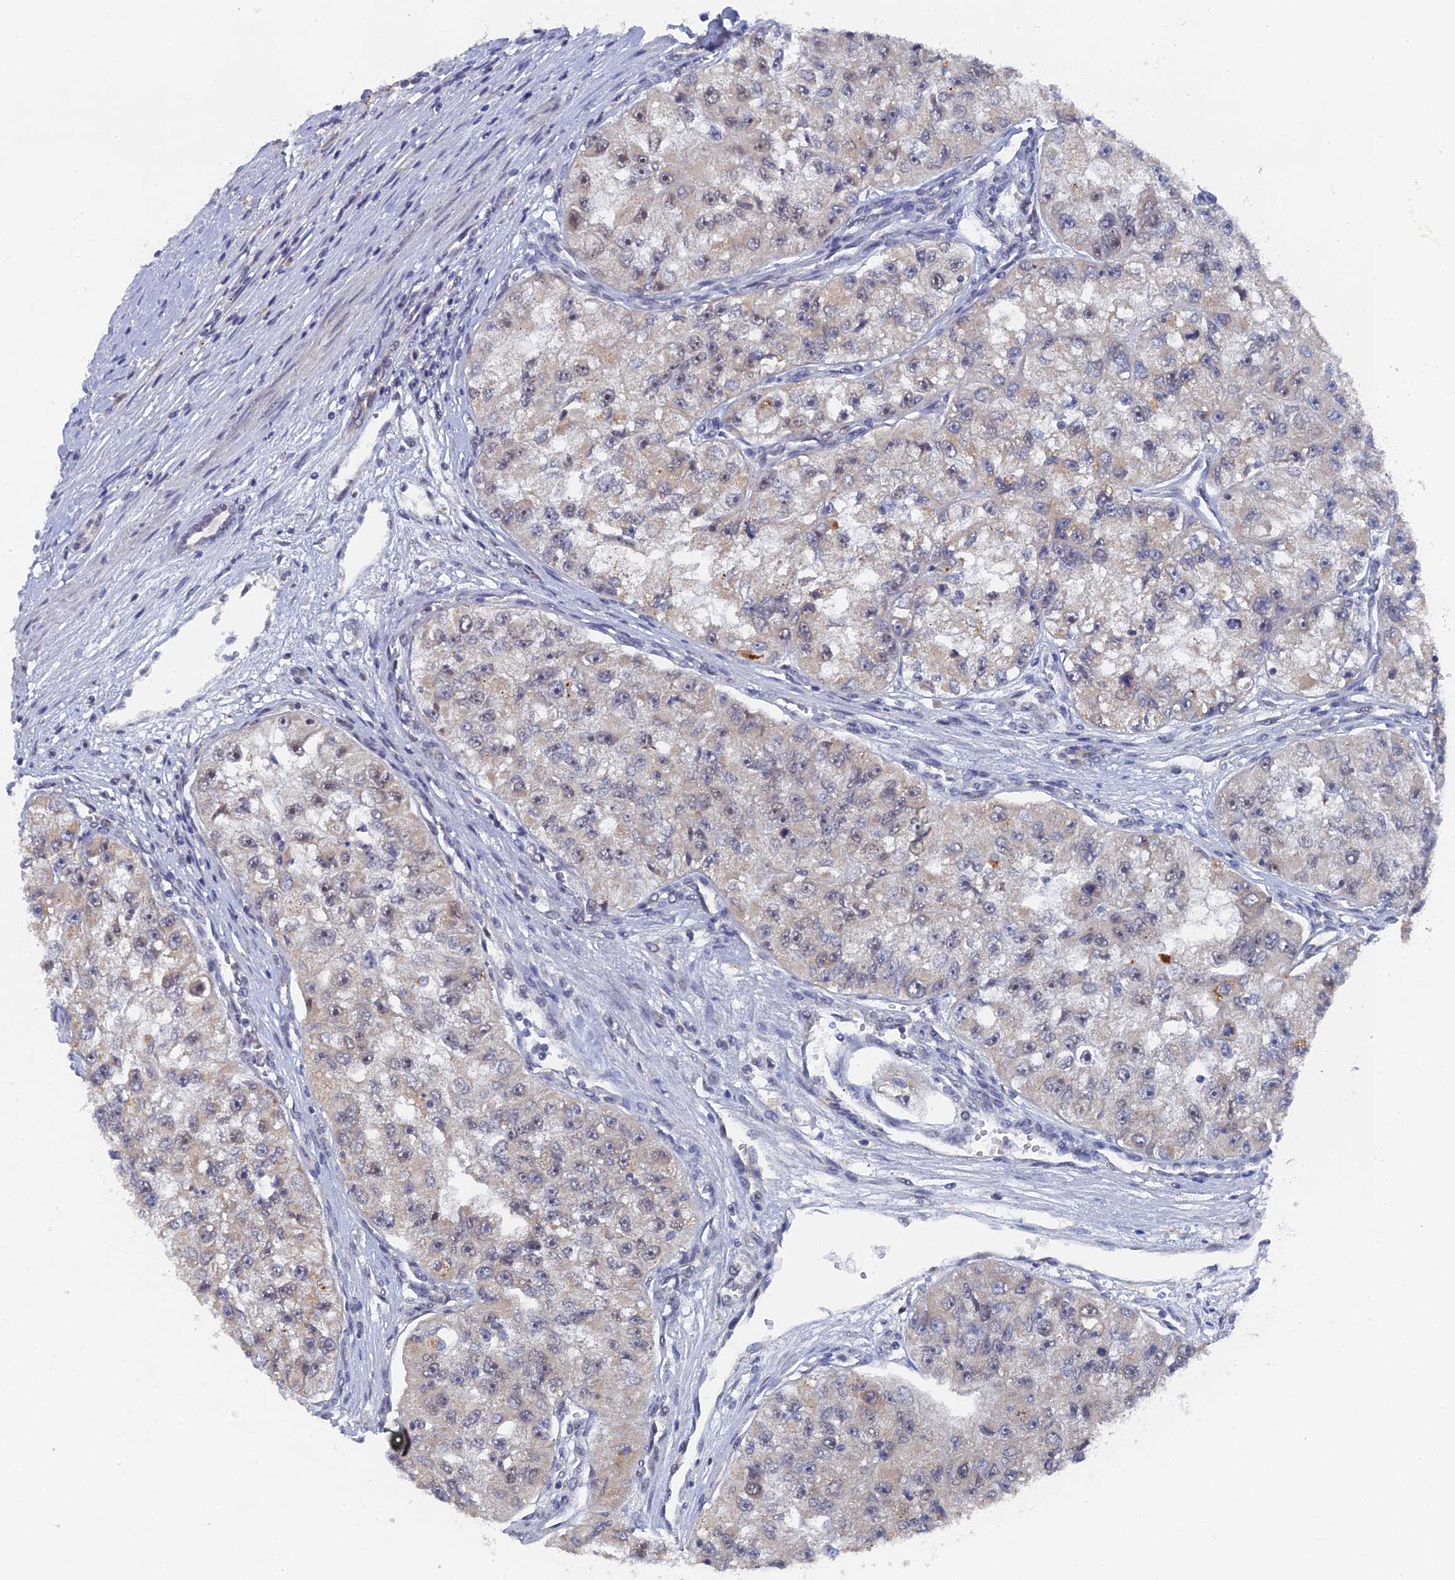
{"staining": {"intensity": "weak", "quantity": "<25%", "location": "cytoplasmic/membranous"}, "tissue": "renal cancer", "cell_type": "Tumor cells", "image_type": "cancer", "snomed": [{"axis": "morphology", "description": "Adenocarcinoma, NOS"}, {"axis": "topography", "description": "Kidney"}], "caption": "The histopathology image displays no significant positivity in tumor cells of adenocarcinoma (renal).", "gene": "MIGA2", "patient": {"sex": "male", "age": 63}}